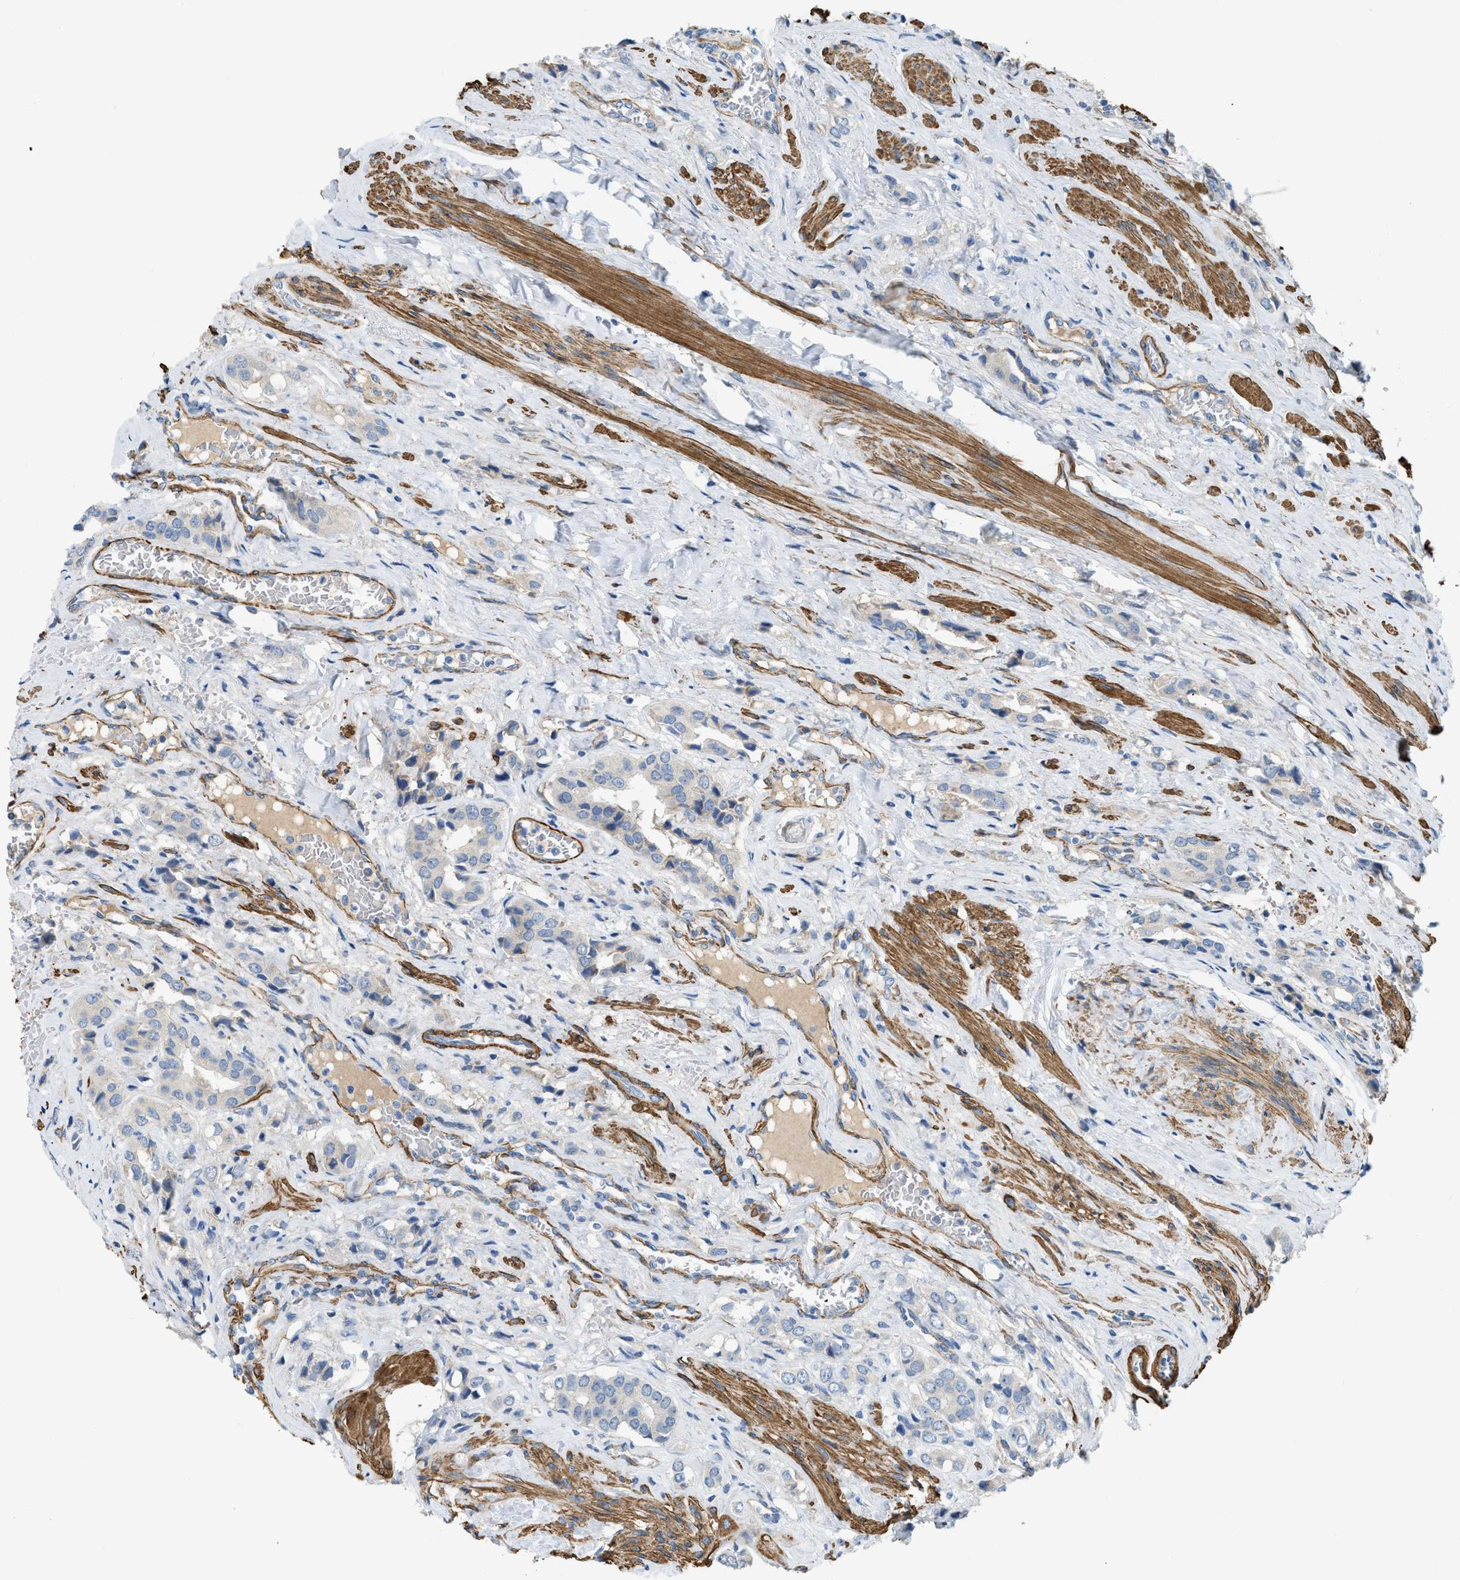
{"staining": {"intensity": "negative", "quantity": "none", "location": "none"}, "tissue": "prostate cancer", "cell_type": "Tumor cells", "image_type": "cancer", "snomed": [{"axis": "morphology", "description": "Adenocarcinoma, High grade"}, {"axis": "topography", "description": "Prostate"}], "caption": "A photomicrograph of adenocarcinoma (high-grade) (prostate) stained for a protein exhibits no brown staining in tumor cells. (Immunohistochemistry, brightfield microscopy, high magnification).", "gene": "BMPR1A", "patient": {"sex": "male", "age": 52}}